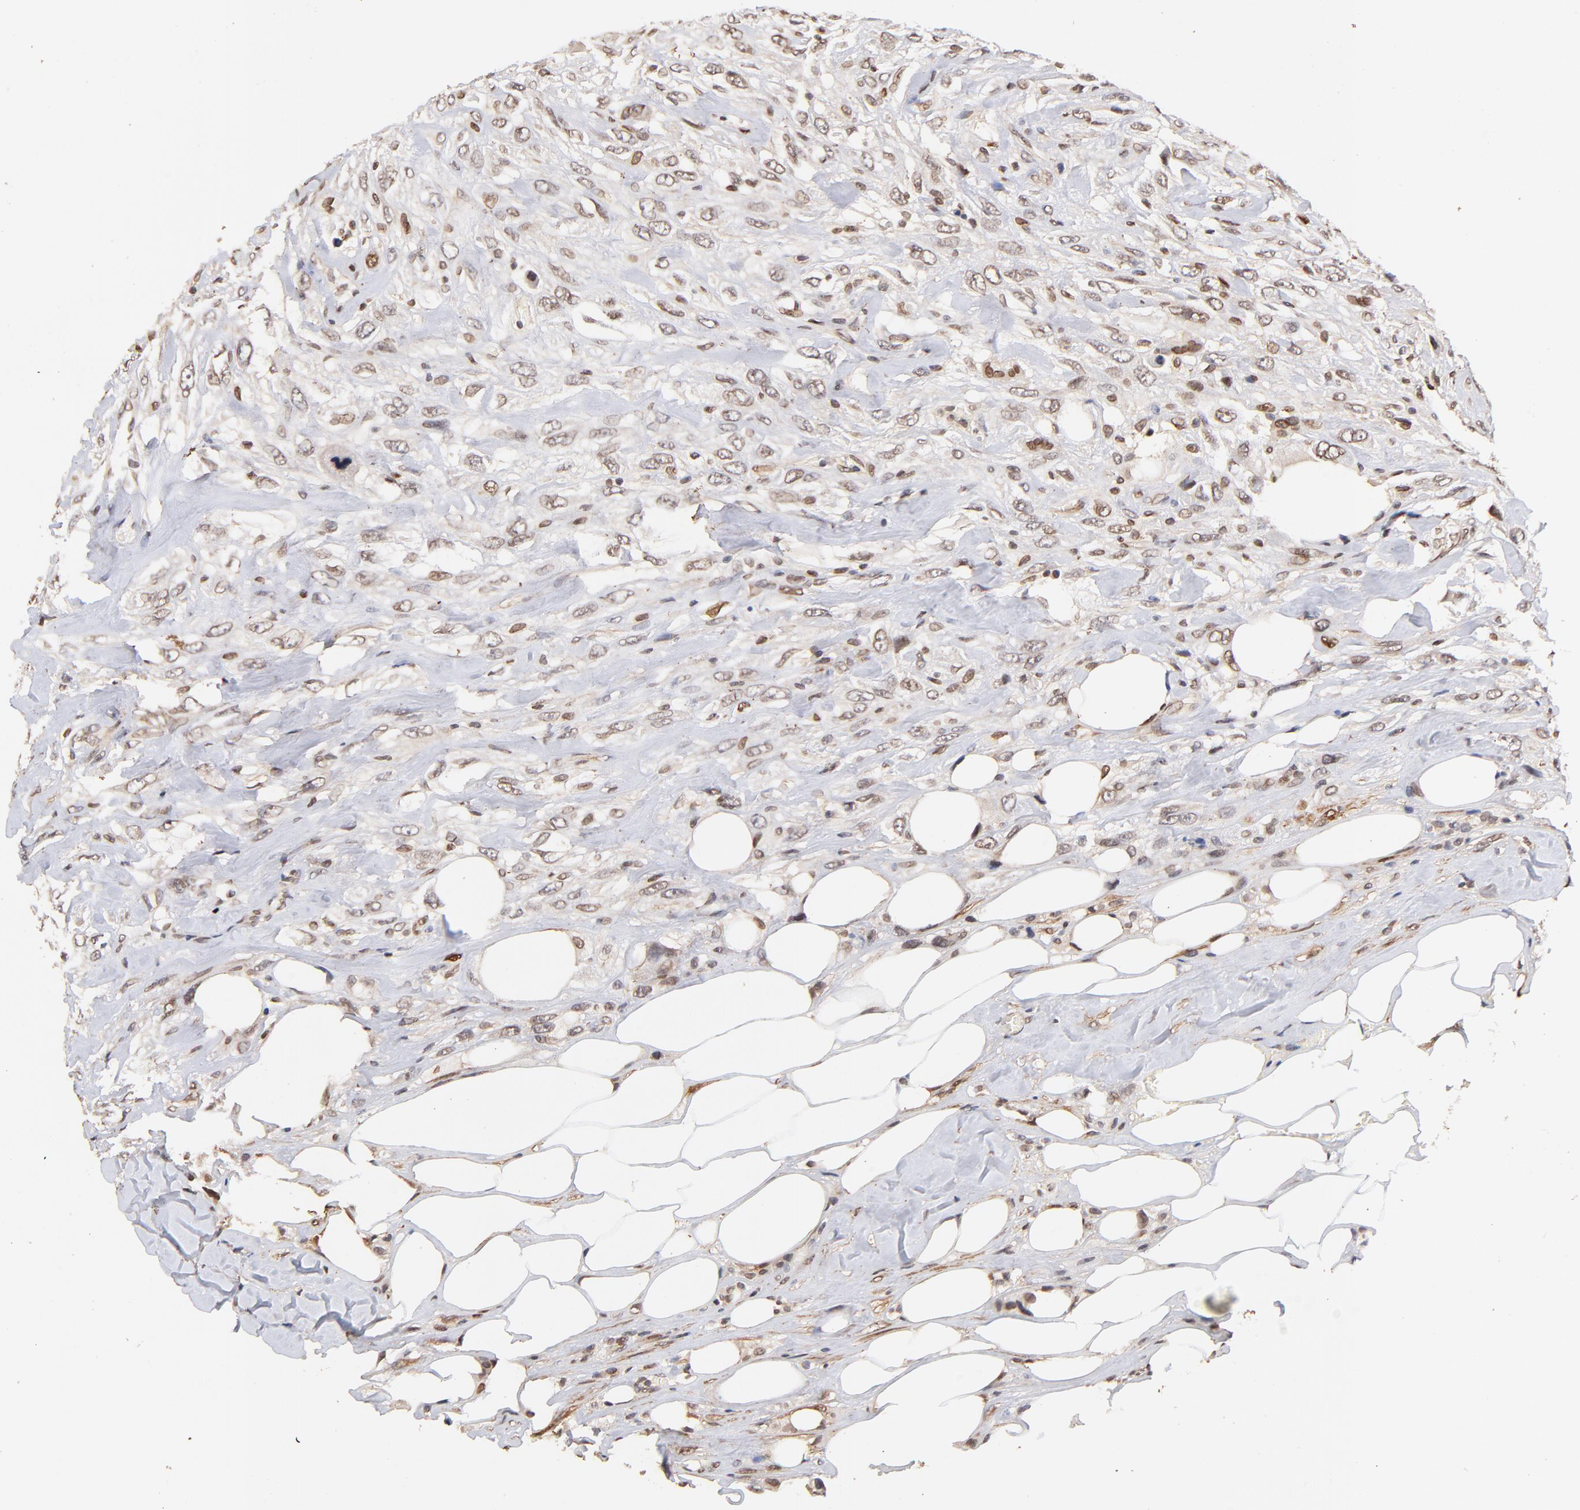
{"staining": {"intensity": "weak", "quantity": "25%-75%", "location": "nuclear"}, "tissue": "breast cancer", "cell_type": "Tumor cells", "image_type": "cancer", "snomed": [{"axis": "morphology", "description": "Neoplasm, malignant, NOS"}, {"axis": "topography", "description": "Breast"}], "caption": "Immunohistochemical staining of neoplasm (malignant) (breast) shows low levels of weak nuclear protein expression in approximately 25%-75% of tumor cells.", "gene": "ZFP92", "patient": {"sex": "female", "age": 50}}